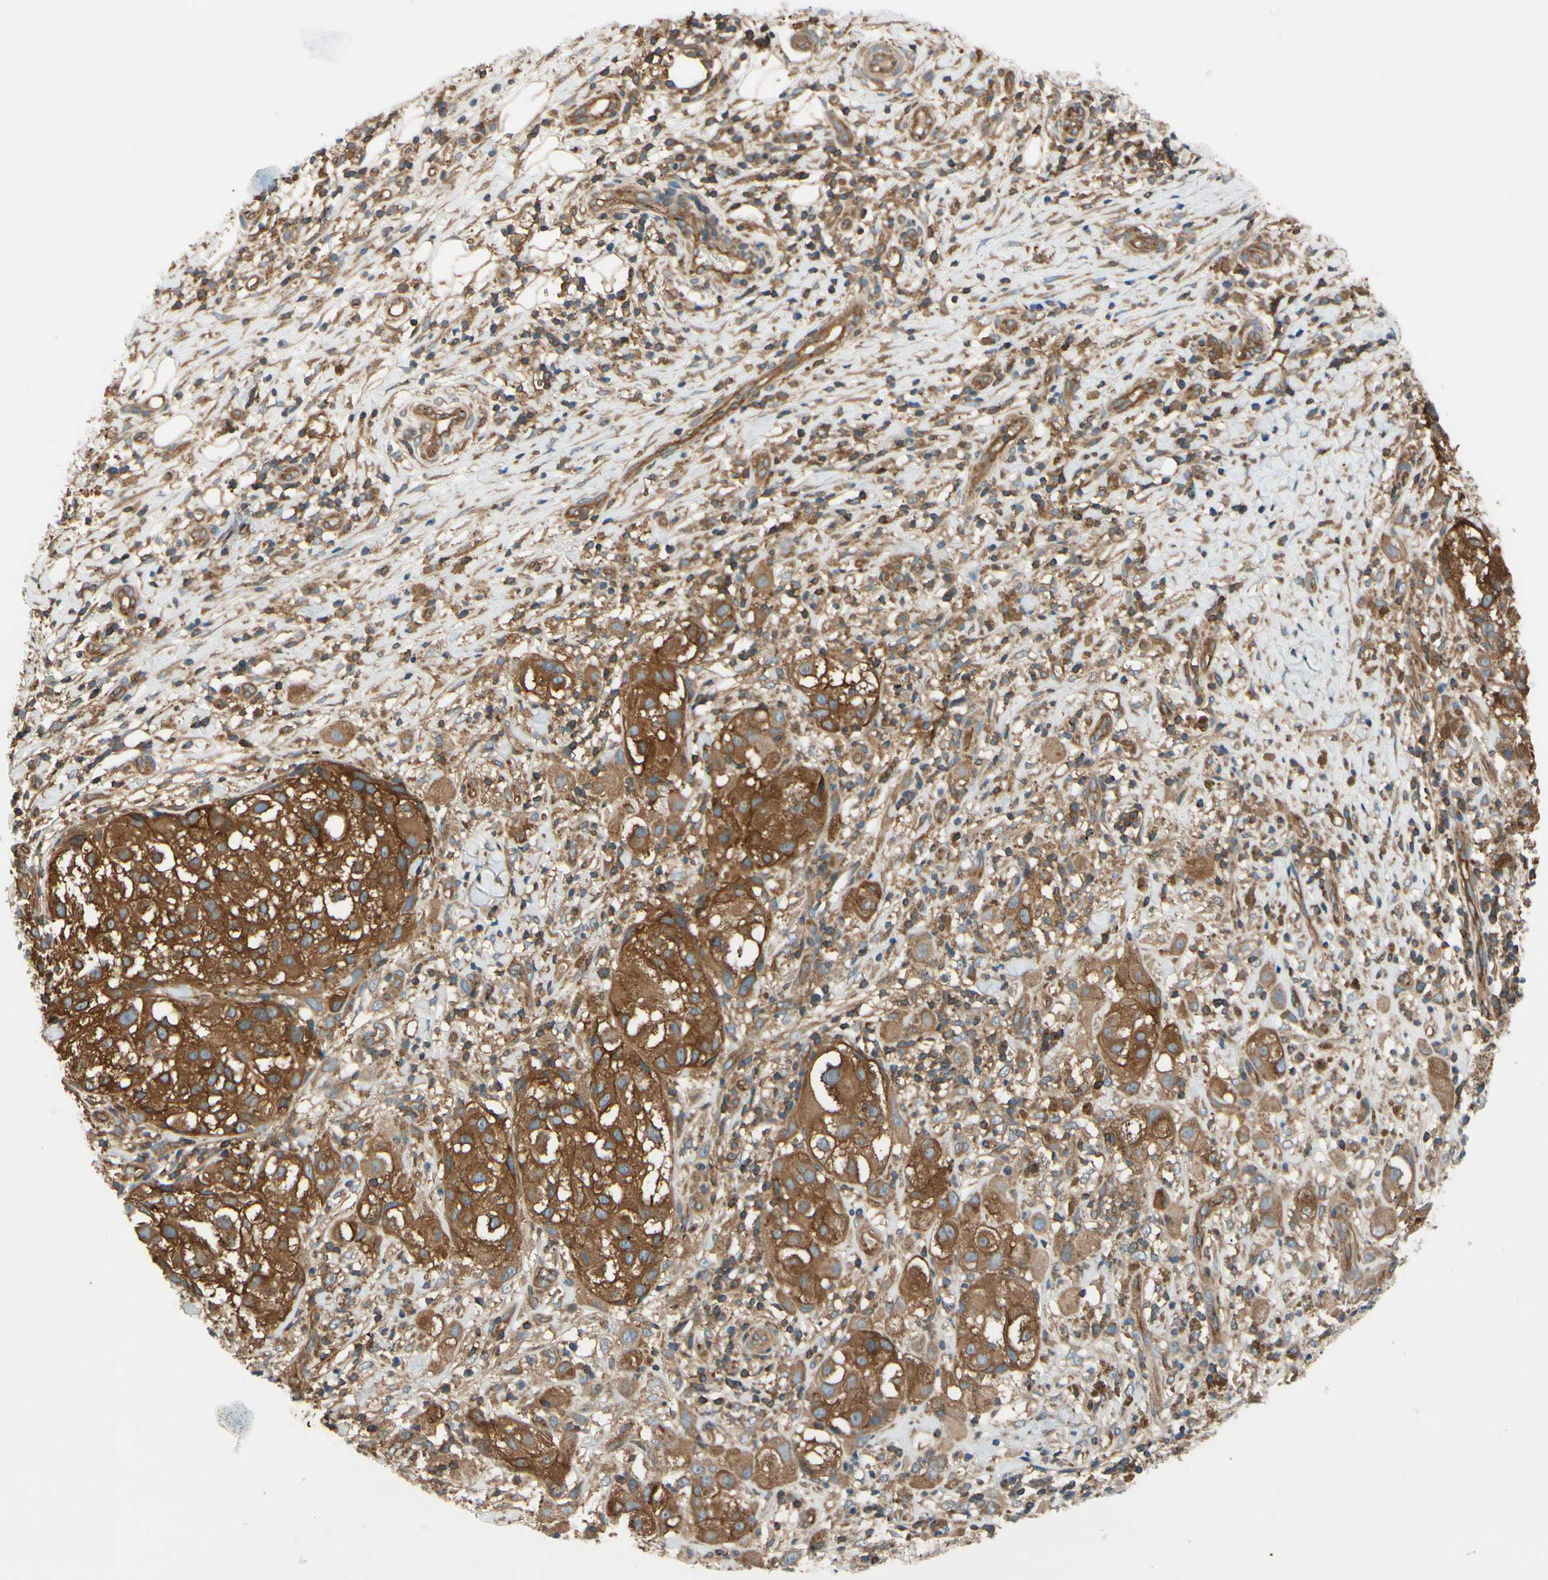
{"staining": {"intensity": "moderate", "quantity": "25%-75%", "location": "cytoplasmic/membranous"}, "tissue": "melanoma", "cell_type": "Tumor cells", "image_type": "cancer", "snomed": [{"axis": "morphology", "description": "Necrosis, NOS"}, {"axis": "morphology", "description": "Malignant melanoma, NOS"}, {"axis": "topography", "description": "Skin"}], "caption": "Moderate cytoplasmic/membranous expression is identified in about 25%-75% of tumor cells in malignant melanoma.", "gene": "EPS15", "patient": {"sex": "female", "age": 87}}